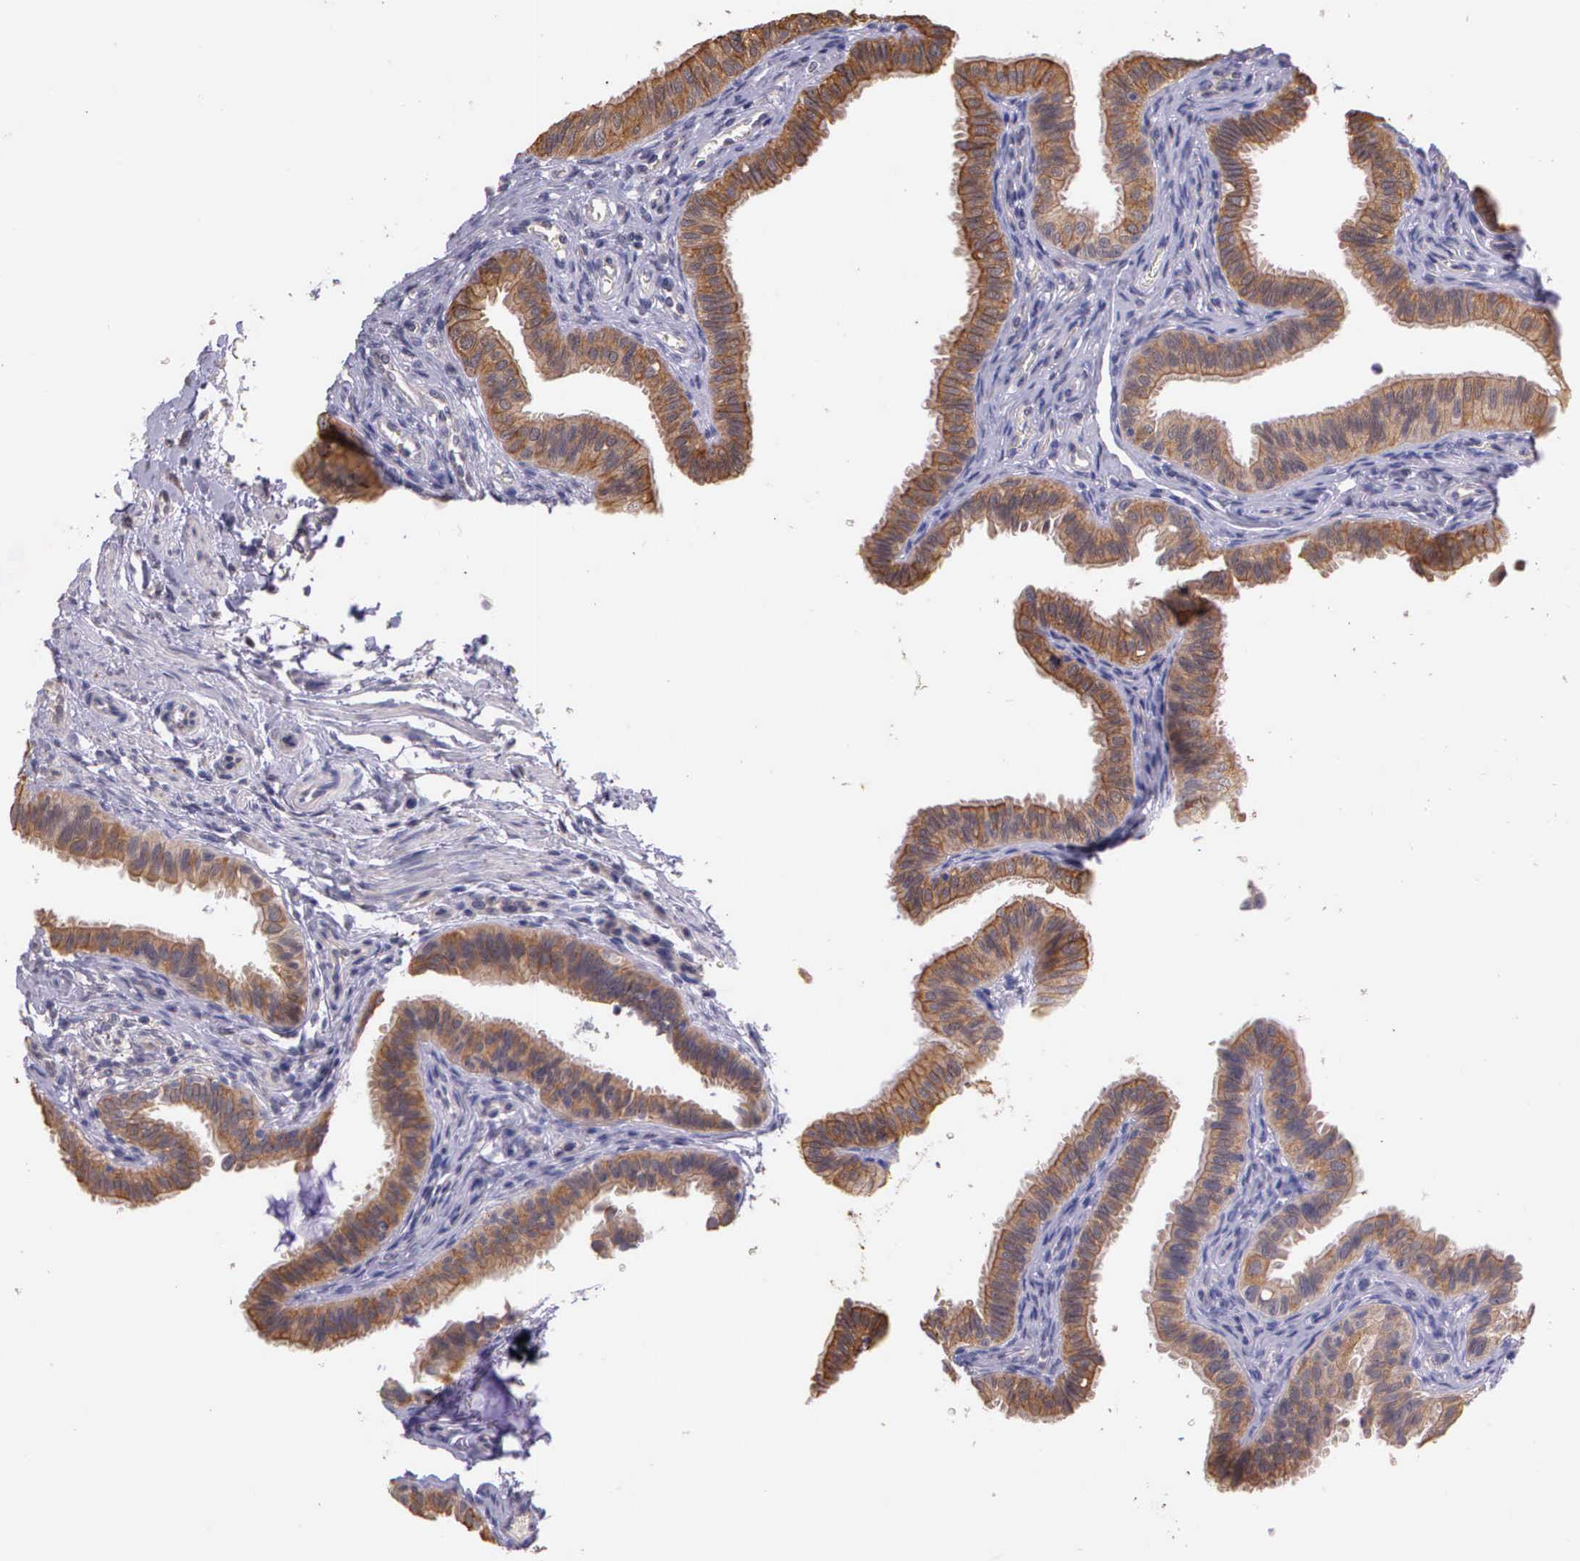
{"staining": {"intensity": "moderate", "quantity": ">75%", "location": "cytoplasmic/membranous"}, "tissue": "fallopian tube", "cell_type": "Glandular cells", "image_type": "normal", "snomed": [{"axis": "morphology", "description": "Normal tissue, NOS"}, {"axis": "topography", "description": "Fallopian tube"}], "caption": "Unremarkable fallopian tube exhibits moderate cytoplasmic/membranous staining in approximately >75% of glandular cells, visualized by immunohistochemistry. Nuclei are stained in blue.", "gene": "IGBP1P2", "patient": {"sex": "female", "age": 42}}